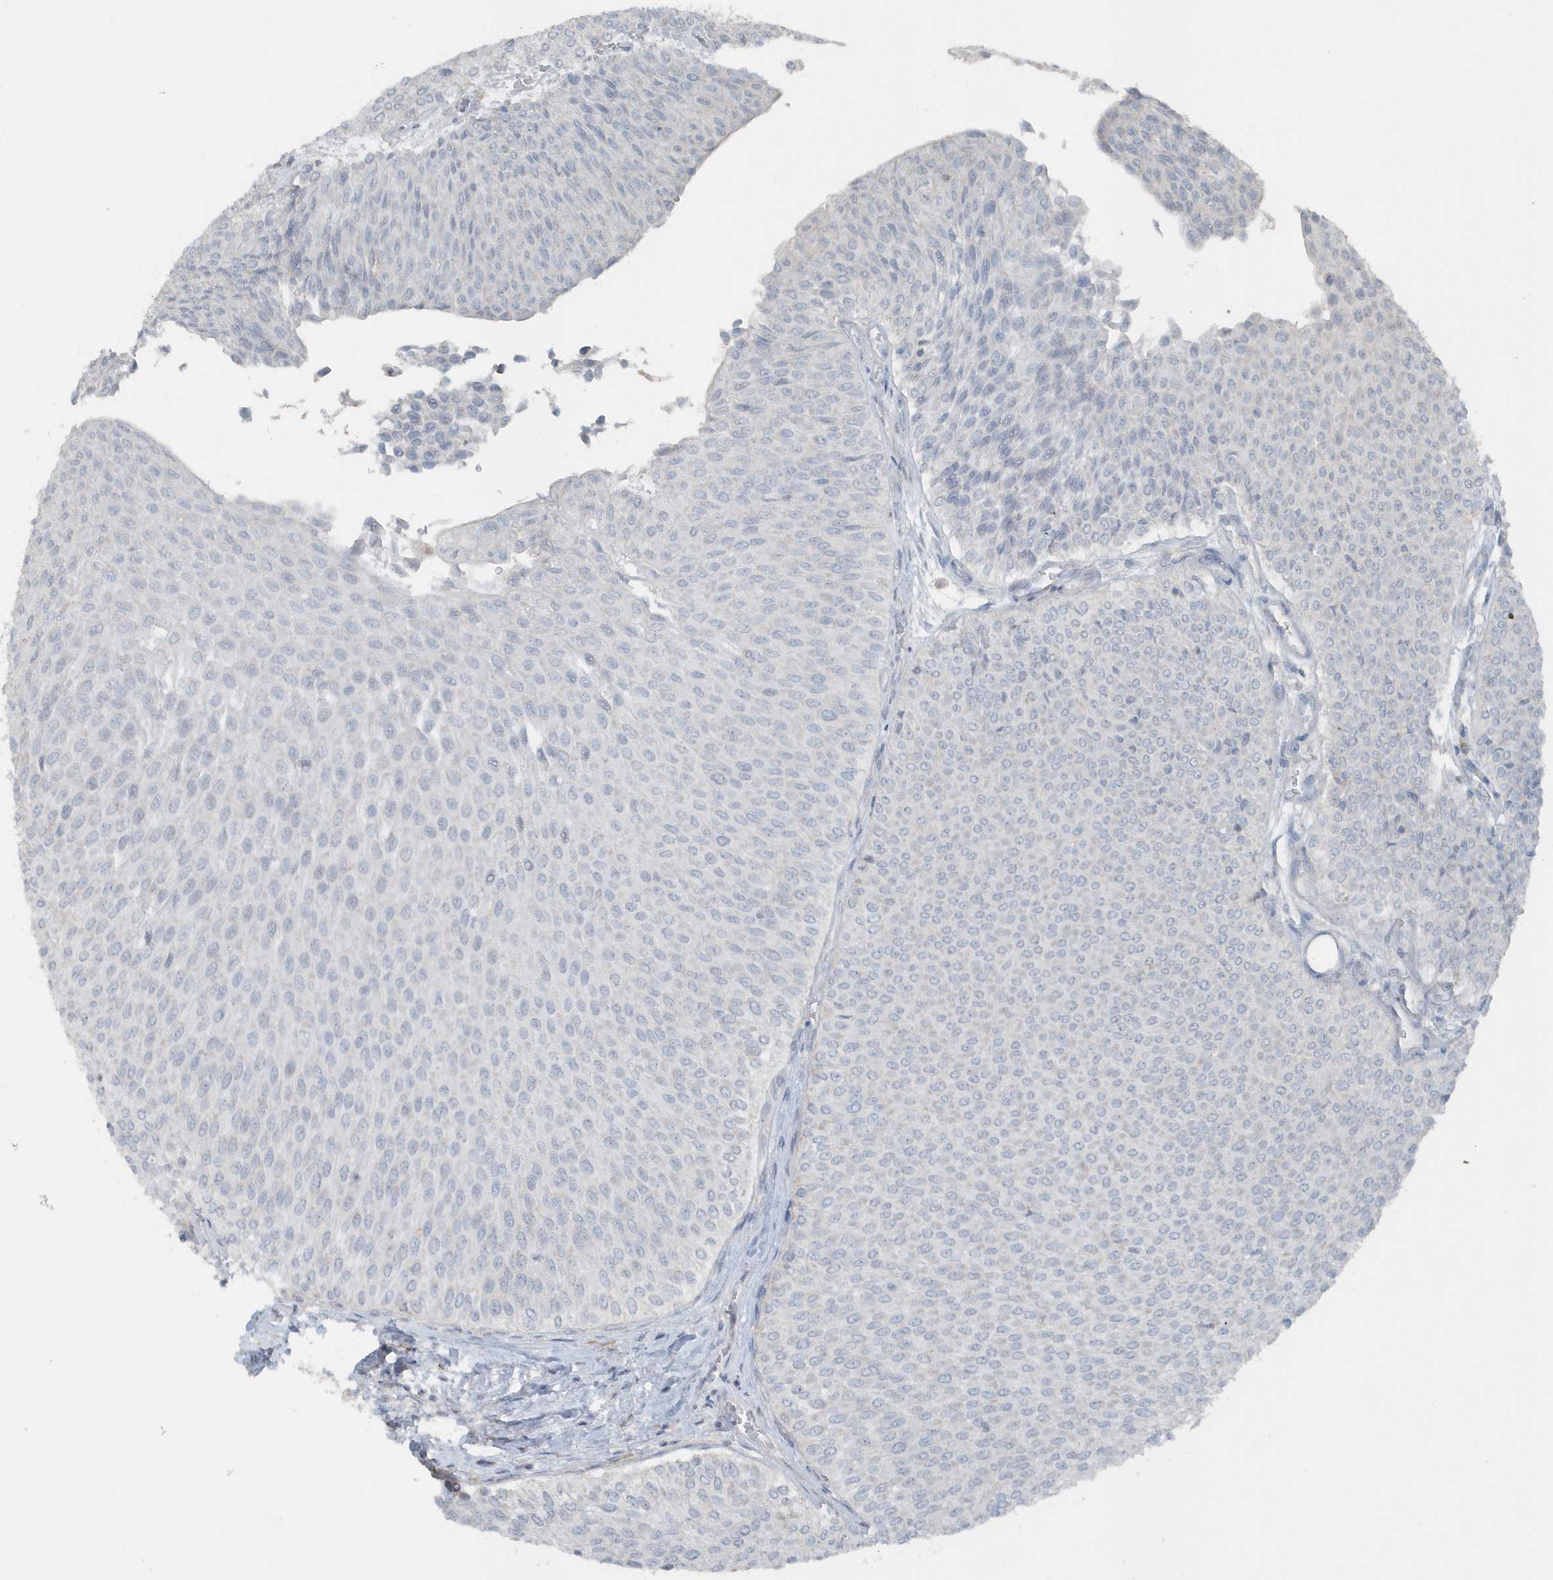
{"staining": {"intensity": "negative", "quantity": "none", "location": "none"}, "tissue": "urothelial cancer", "cell_type": "Tumor cells", "image_type": "cancer", "snomed": [{"axis": "morphology", "description": "Urothelial carcinoma, Low grade"}, {"axis": "topography", "description": "Urinary bladder"}], "caption": "Immunohistochemical staining of human urothelial cancer displays no significant expression in tumor cells. (Brightfield microscopy of DAB (3,3'-diaminobenzidine) IHC at high magnification).", "gene": "ACTC1", "patient": {"sex": "male", "age": 78}}